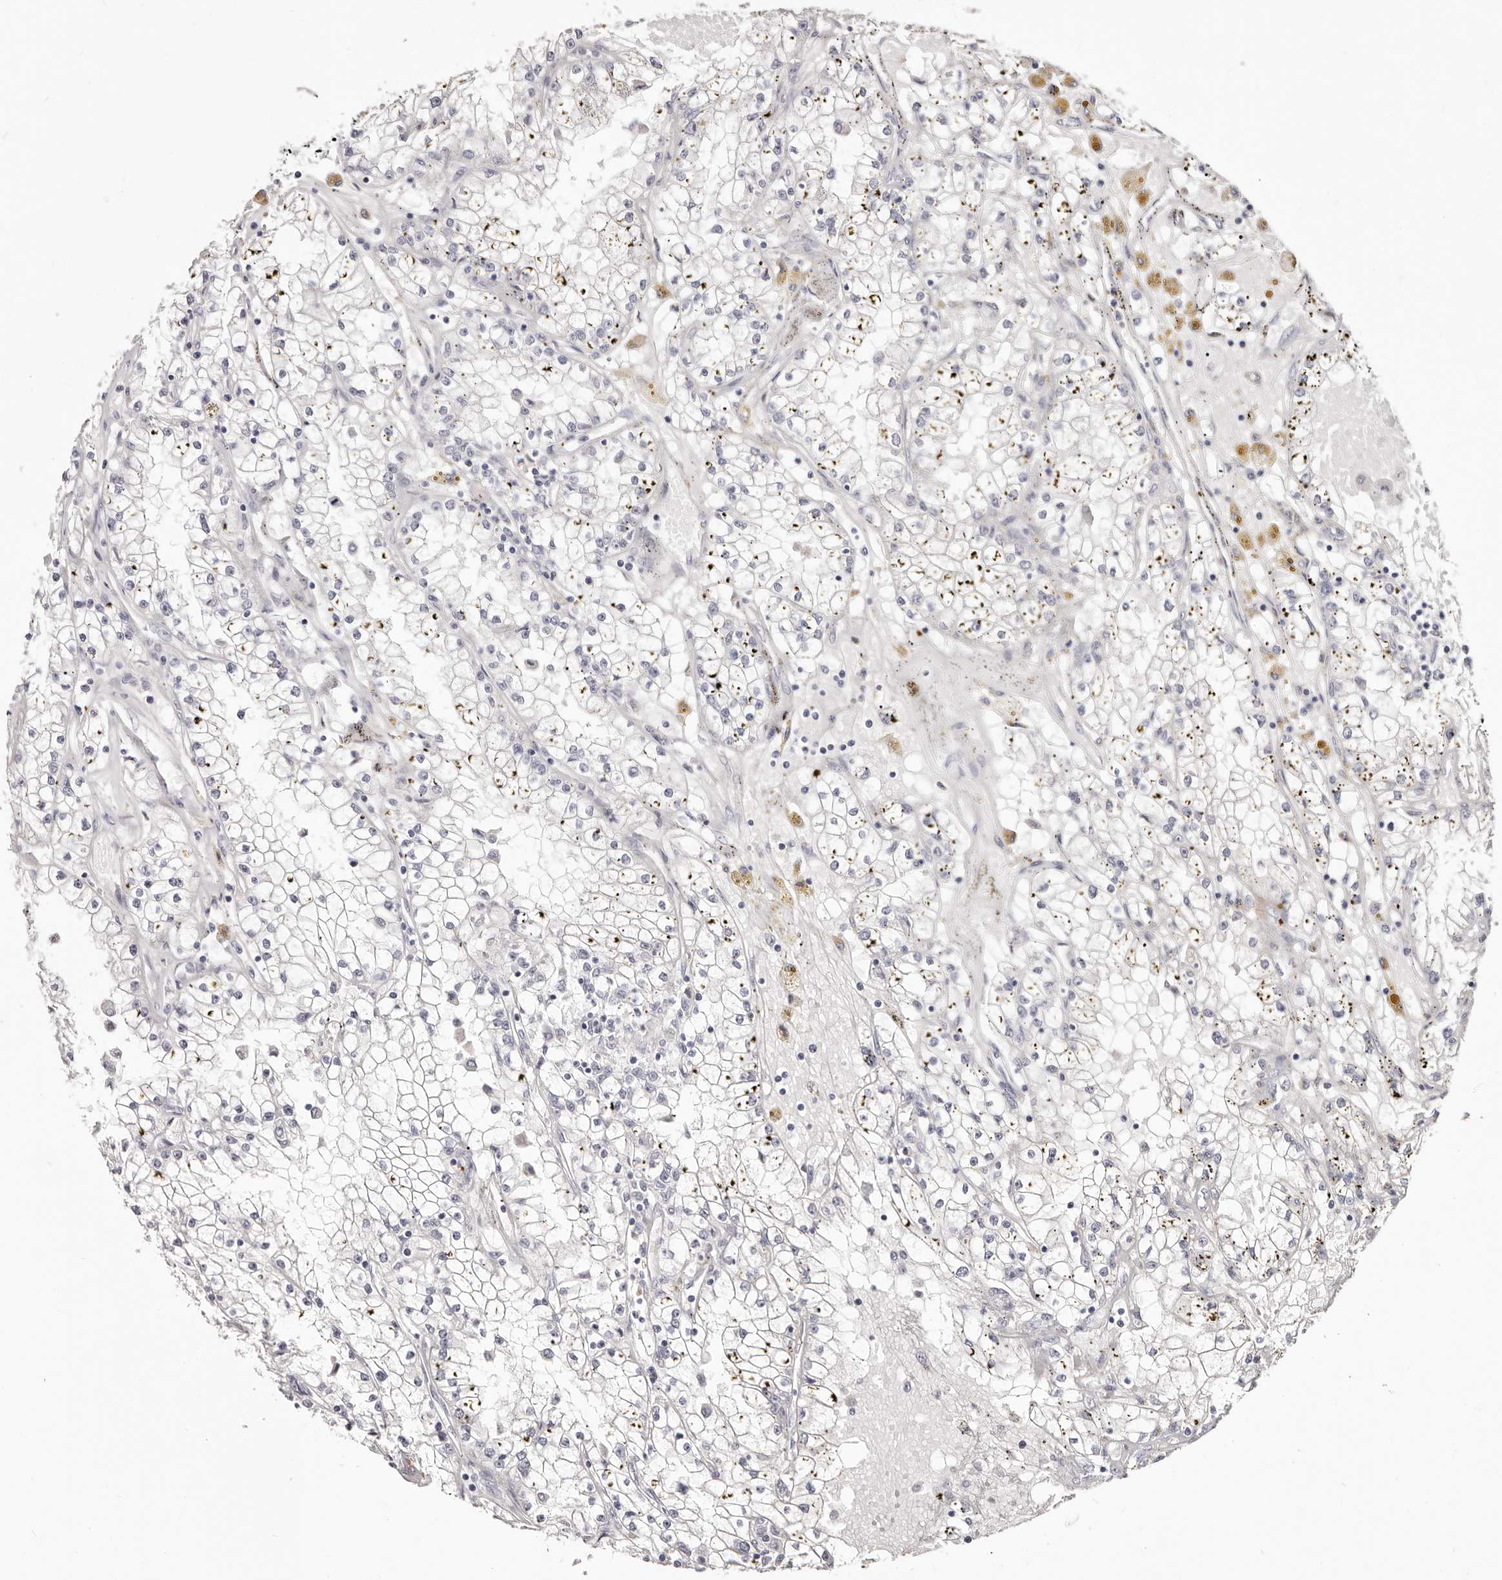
{"staining": {"intensity": "negative", "quantity": "none", "location": "none"}, "tissue": "renal cancer", "cell_type": "Tumor cells", "image_type": "cancer", "snomed": [{"axis": "morphology", "description": "Adenocarcinoma, NOS"}, {"axis": "topography", "description": "Kidney"}], "caption": "Tumor cells are negative for protein expression in human renal cancer (adenocarcinoma).", "gene": "PF4", "patient": {"sex": "male", "age": 56}}